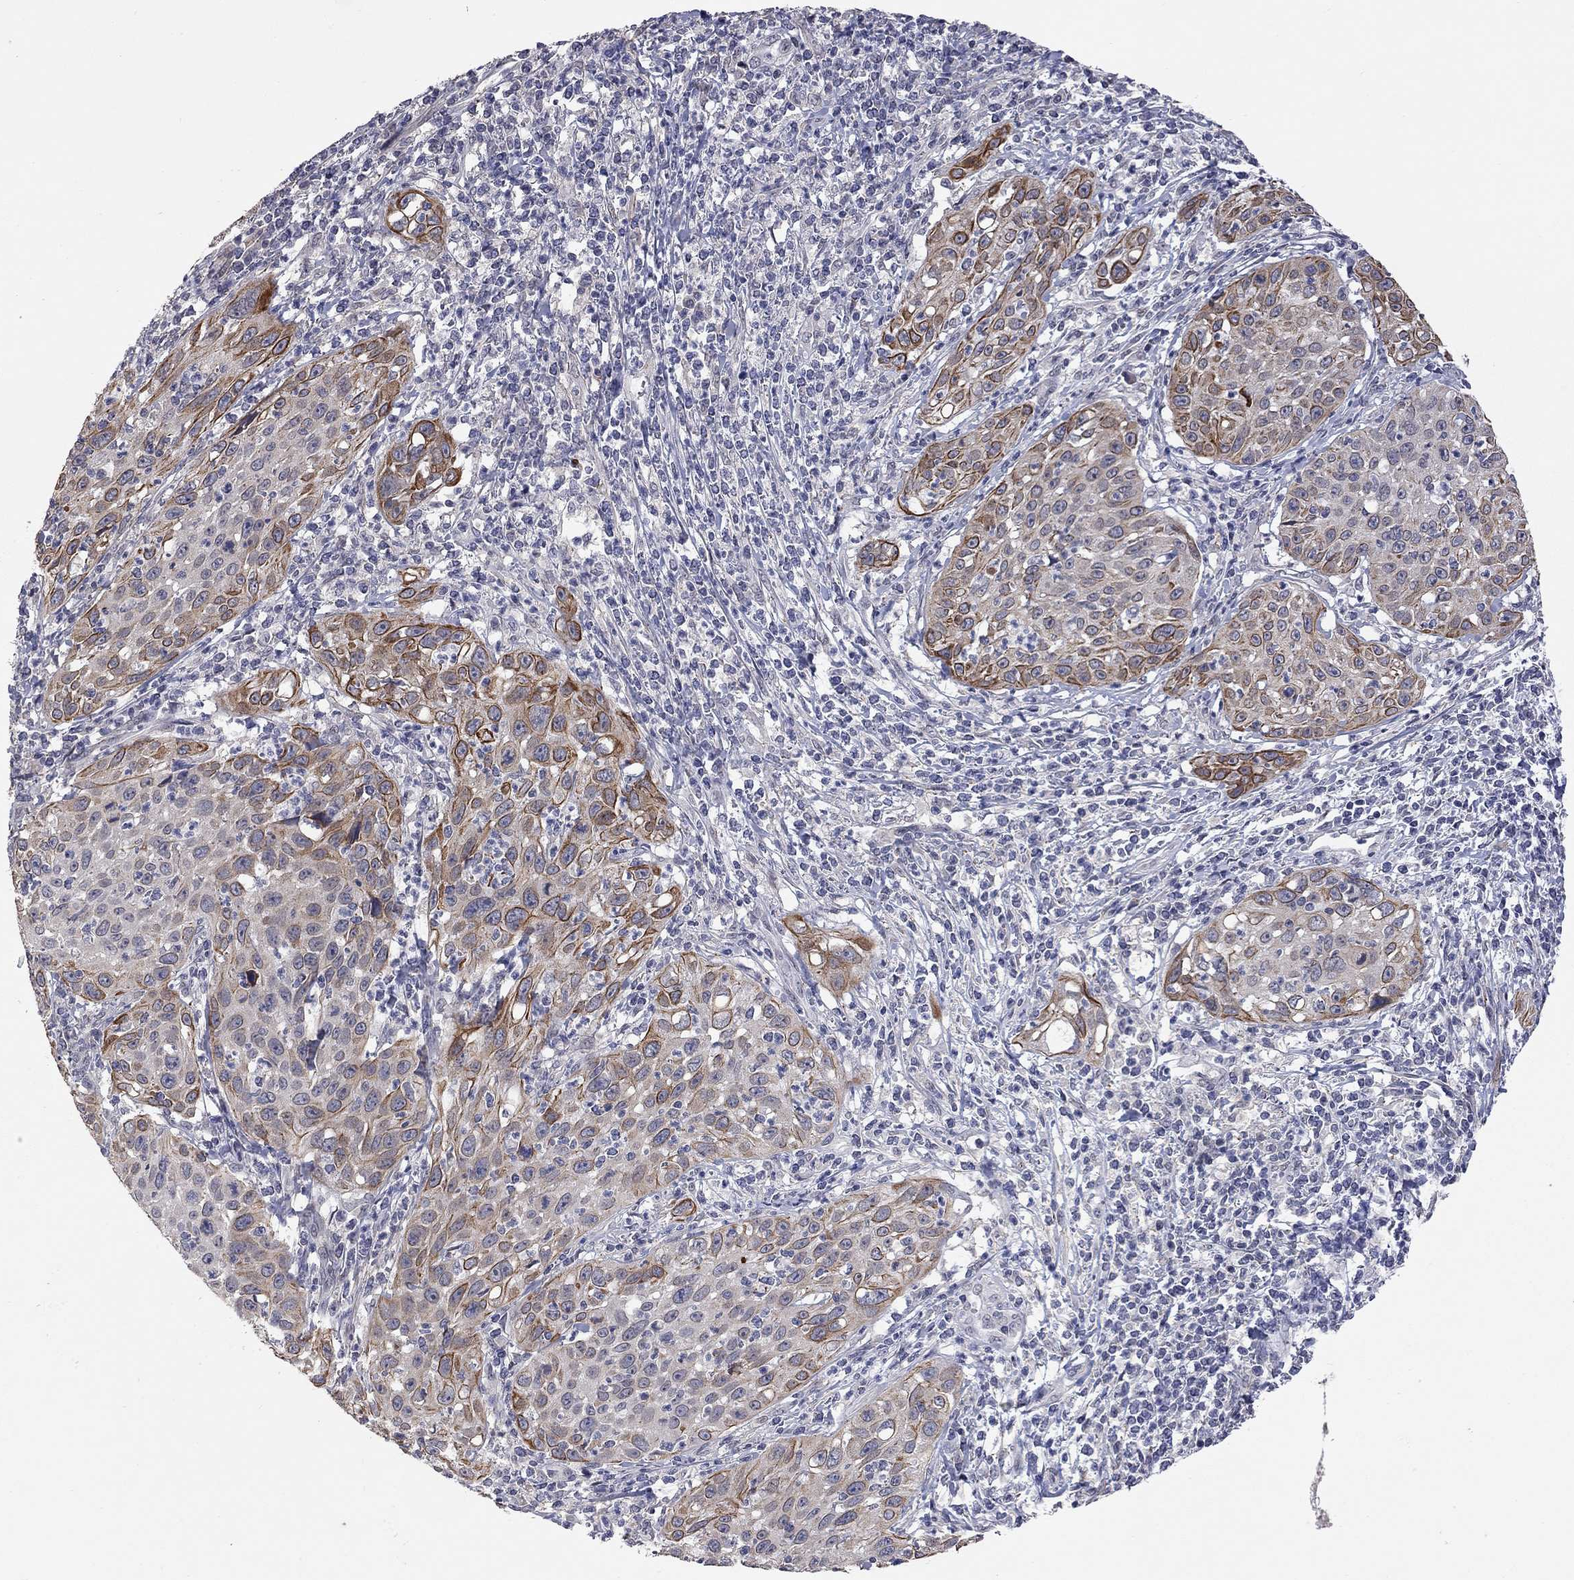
{"staining": {"intensity": "strong", "quantity": "<25%", "location": "cytoplasmic/membranous"}, "tissue": "cervical cancer", "cell_type": "Tumor cells", "image_type": "cancer", "snomed": [{"axis": "morphology", "description": "Squamous cell carcinoma, NOS"}, {"axis": "topography", "description": "Cervix"}], "caption": "A medium amount of strong cytoplasmic/membranous expression is appreciated in approximately <25% of tumor cells in cervical cancer tissue.", "gene": "FABP12", "patient": {"sex": "female", "age": 26}}